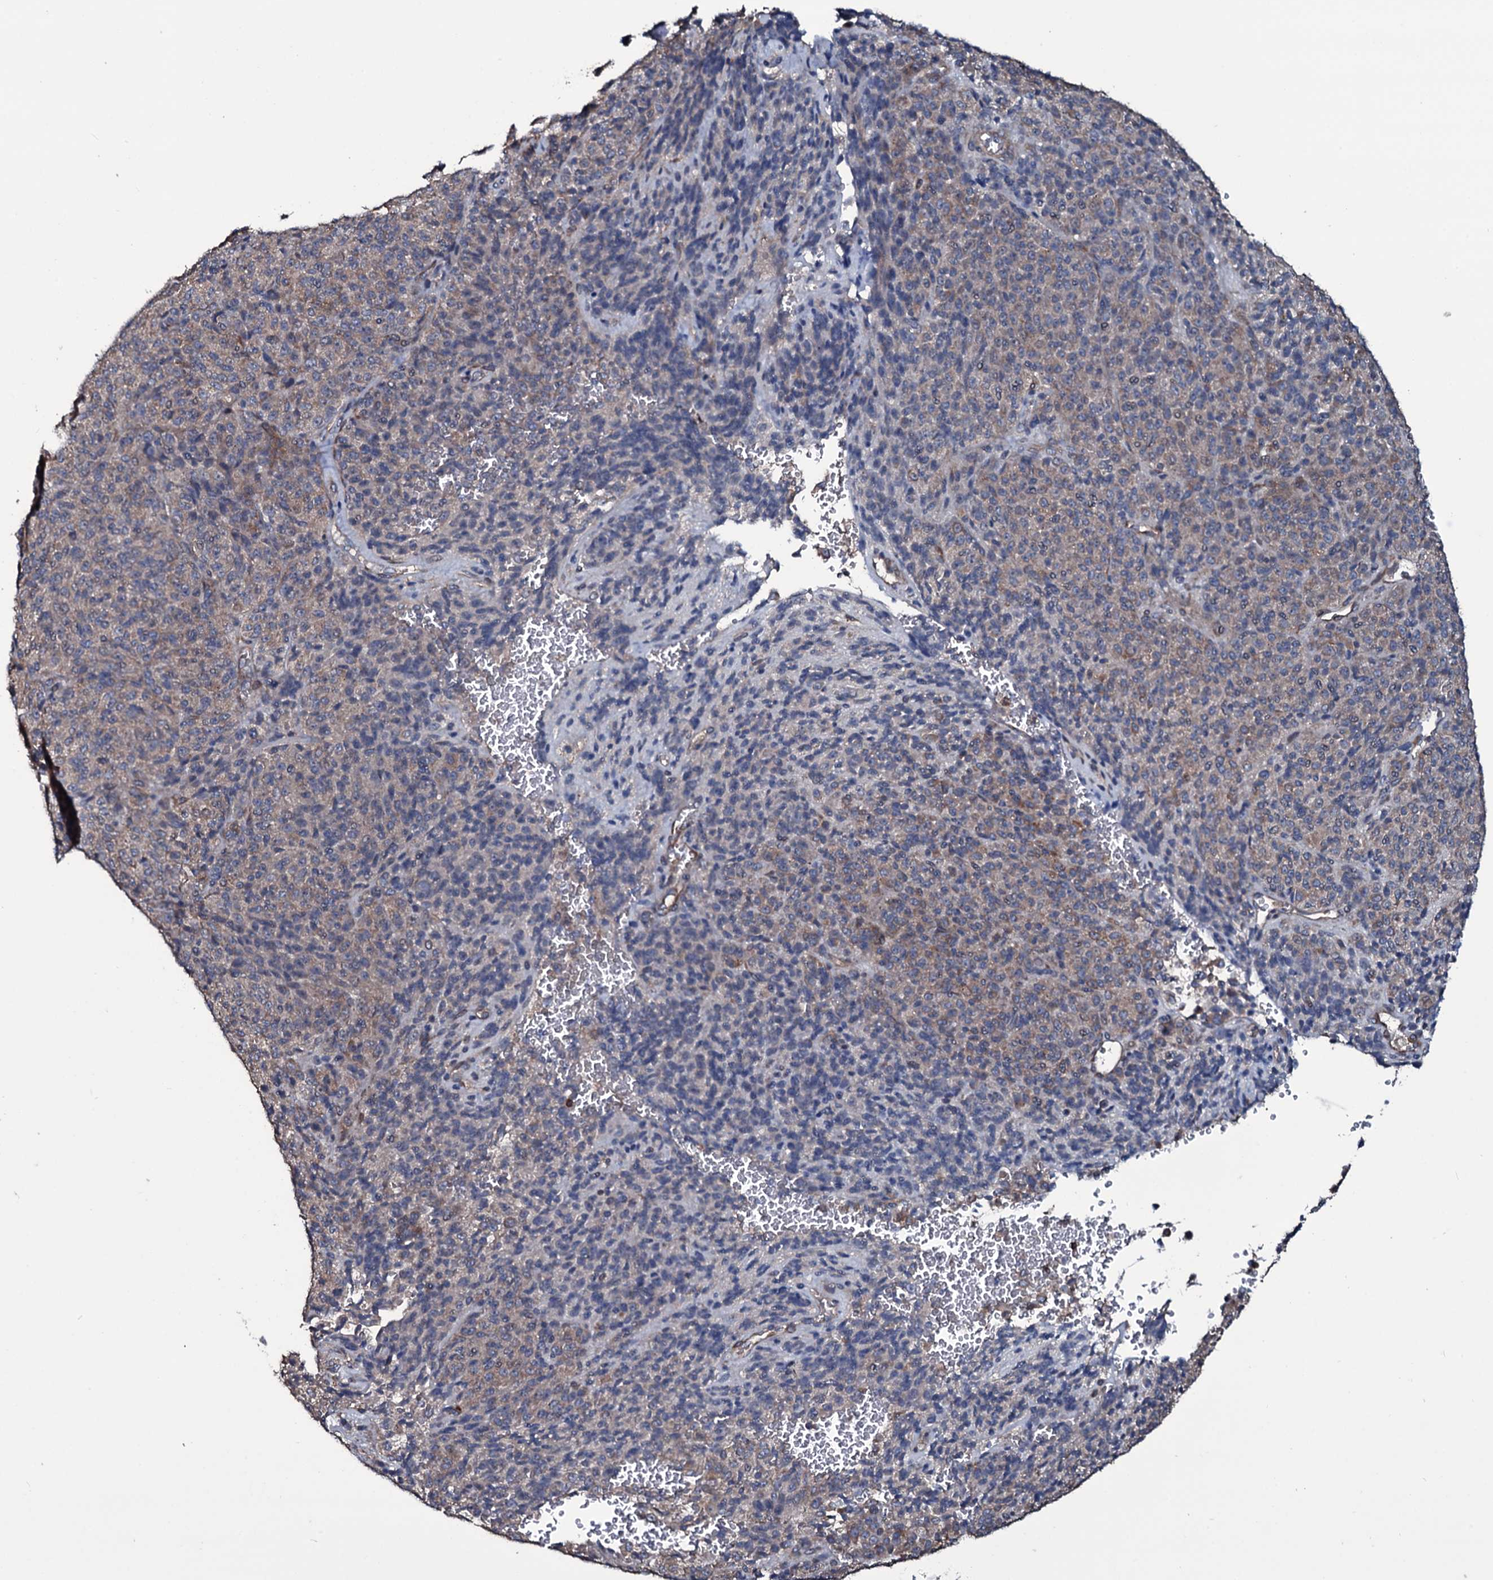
{"staining": {"intensity": "weak", "quantity": "25%-75%", "location": "cytoplasmic/membranous"}, "tissue": "melanoma", "cell_type": "Tumor cells", "image_type": "cancer", "snomed": [{"axis": "morphology", "description": "Malignant melanoma, Metastatic site"}, {"axis": "topography", "description": "Brain"}], "caption": "Approximately 25%-75% of tumor cells in melanoma exhibit weak cytoplasmic/membranous protein positivity as visualized by brown immunohistochemical staining.", "gene": "WIPF3", "patient": {"sex": "female", "age": 56}}